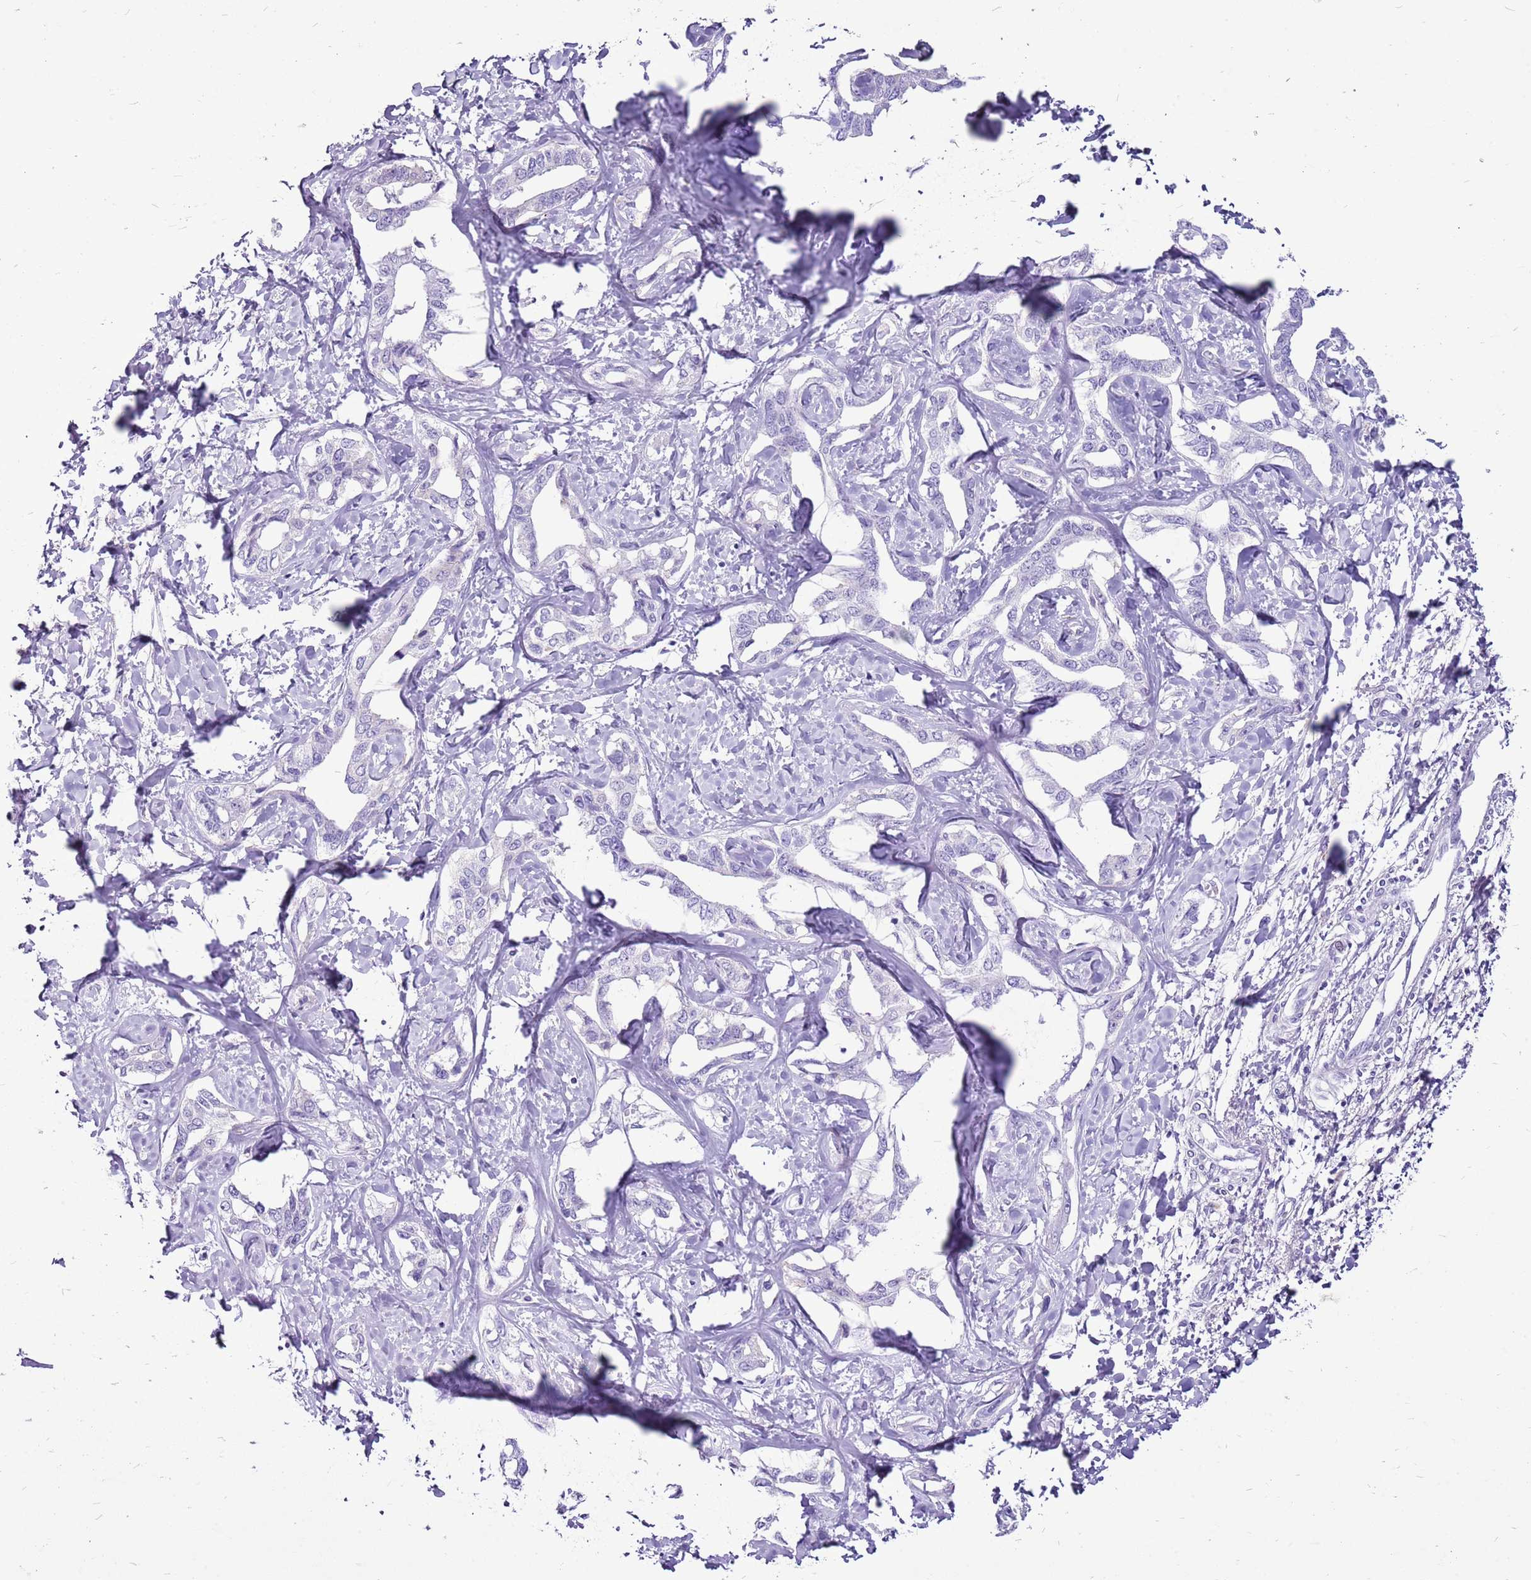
{"staining": {"intensity": "negative", "quantity": "none", "location": "none"}, "tissue": "liver cancer", "cell_type": "Tumor cells", "image_type": "cancer", "snomed": [{"axis": "morphology", "description": "Cholangiocarcinoma"}, {"axis": "topography", "description": "Liver"}], "caption": "Protein analysis of cholangiocarcinoma (liver) demonstrates no significant staining in tumor cells.", "gene": "ACSS3", "patient": {"sex": "male", "age": 59}}